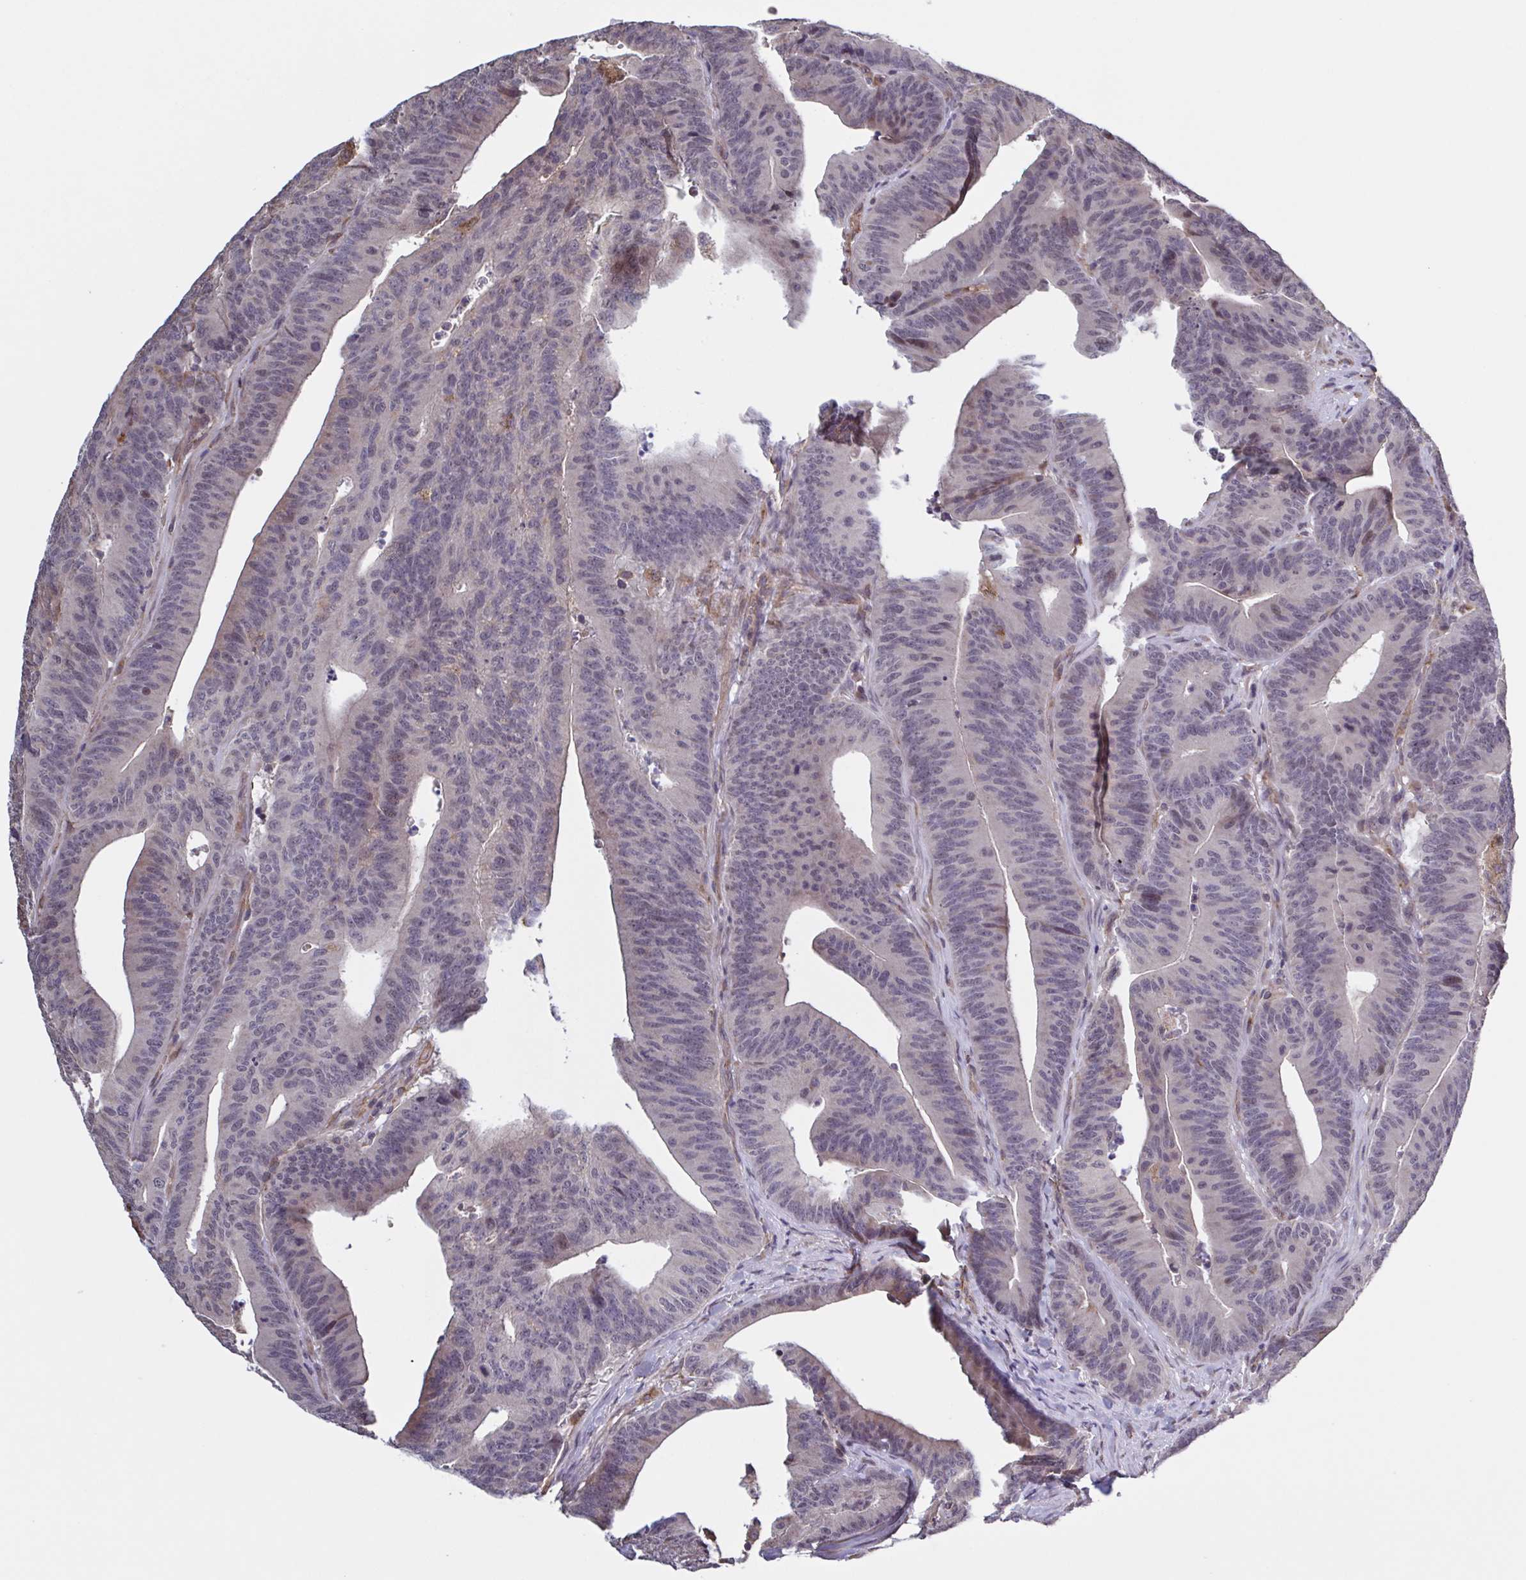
{"staining": {"intensity": "negative", "quantity": "none", "location": "none"}, "tissue": "colorectal cancer", "cell_type": "Tumor cells", "image_type": "cancer", "snomed": [{"axis": "morphology", "description": "Adenocarcinoma, NOS"}, {"axis": "topography", "description": "Colon"}], "caption": "Tumor cells are negative for protein expression in human colorectal cancer.", "gene": "ZNF200", "patient": {"sex": "female", "age": 78}}